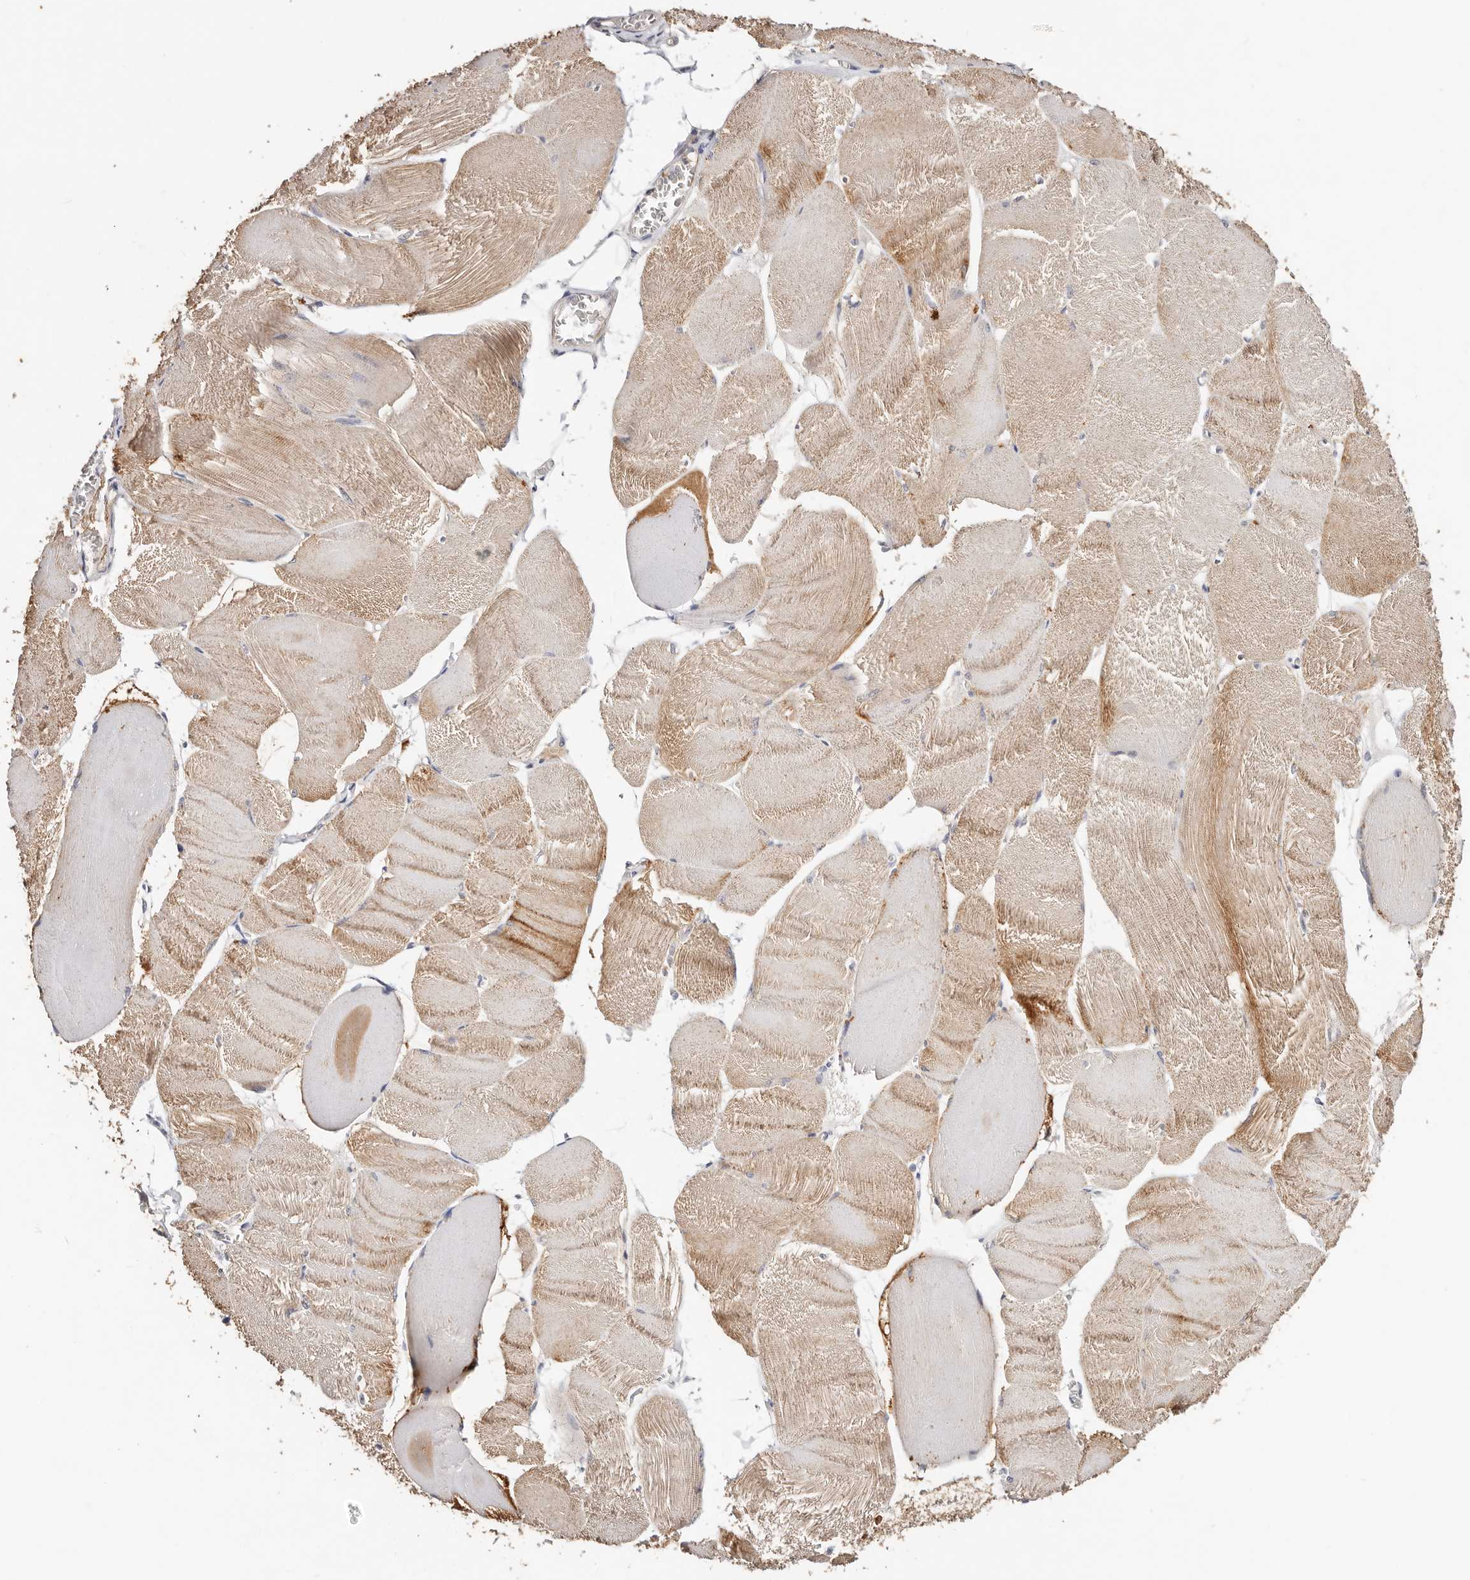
{"staining": {"intensity": "moderate", "quantity": "25%-75%", "location": "cytoplasmic/membranous"}, "tissue": "skeletal muscle", "cell_type": "Myocytes", "image_type": "normal", "snomed": [{"axis": "morphology", "description": "Normal tissue, NOS"}, {"axis": "morphology", "description": "Basal cell carcinoma"}, {"axis": "topography", "description": "Skeletal muscle"}], "caption": "This micrograph shows immunohistochemistry staining of normal human skeletal muscle, with medium moderate cytoplasmic/membranous staining in about 25%-75% of myocytes.", "gene": "VIPAS39", "patient": {"sex": "female", "age": 64}}